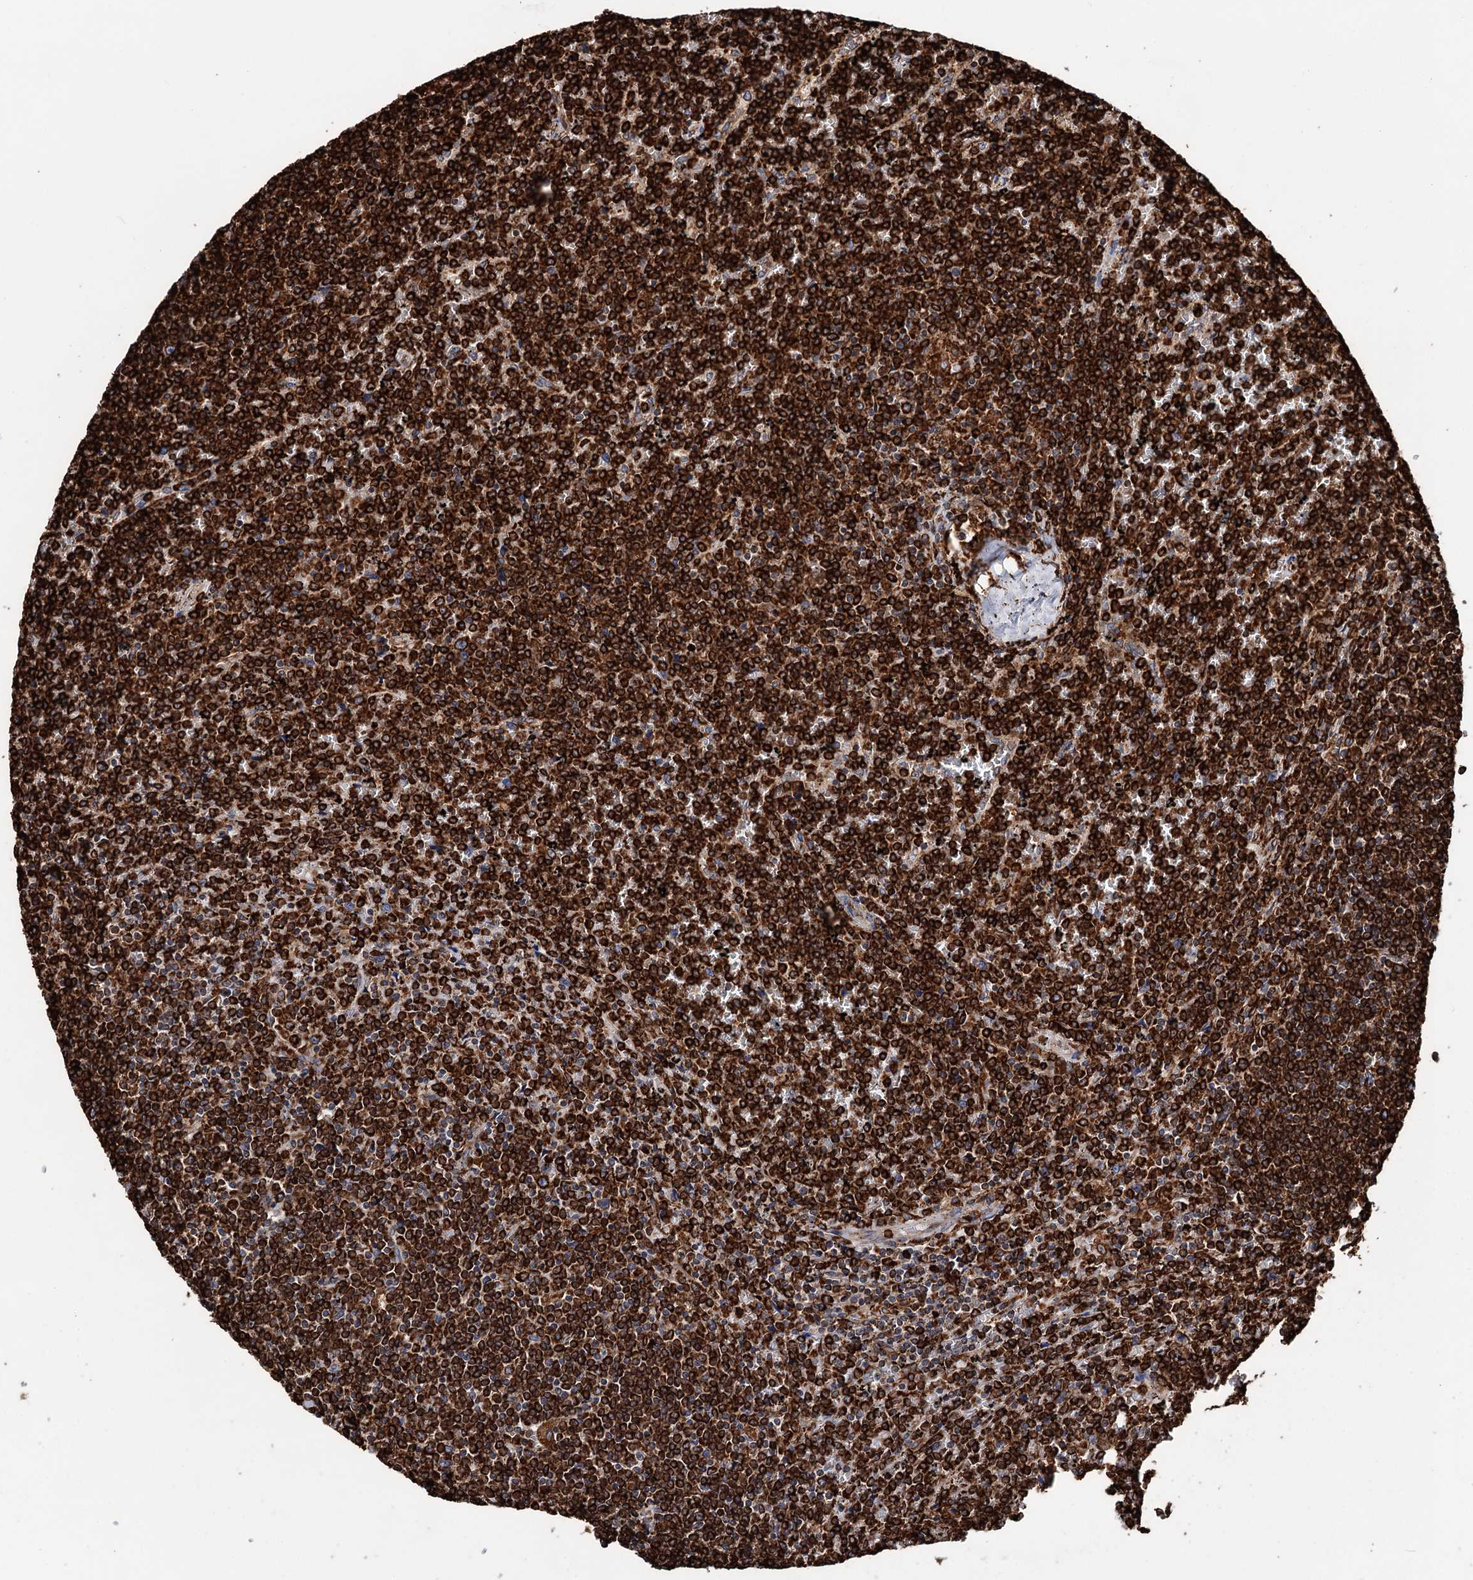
{"staining": {"intensity": "strong", "quantity": ">75%", "location": "cytoplasmic/membranous"}, "tissue": "lymphoma", "cell_type": "Tumor cells", "image_type": "cancer", "snomed": [{"axis": "morphology", "description": "Malignant lymphoma, non-Hodgkin's type, Low grade"}, {"axis": "topography", "description": "Spleen"}], "caption": "The image exhibits a brown stain indicating the presence of a protein in the cytoplasmic/membranous of tumor cells in low-grade malignant lymphoma, non-Hodgkin's type.", "gene": "ERP29", "patient": {"sex": "female", "age": 19}}